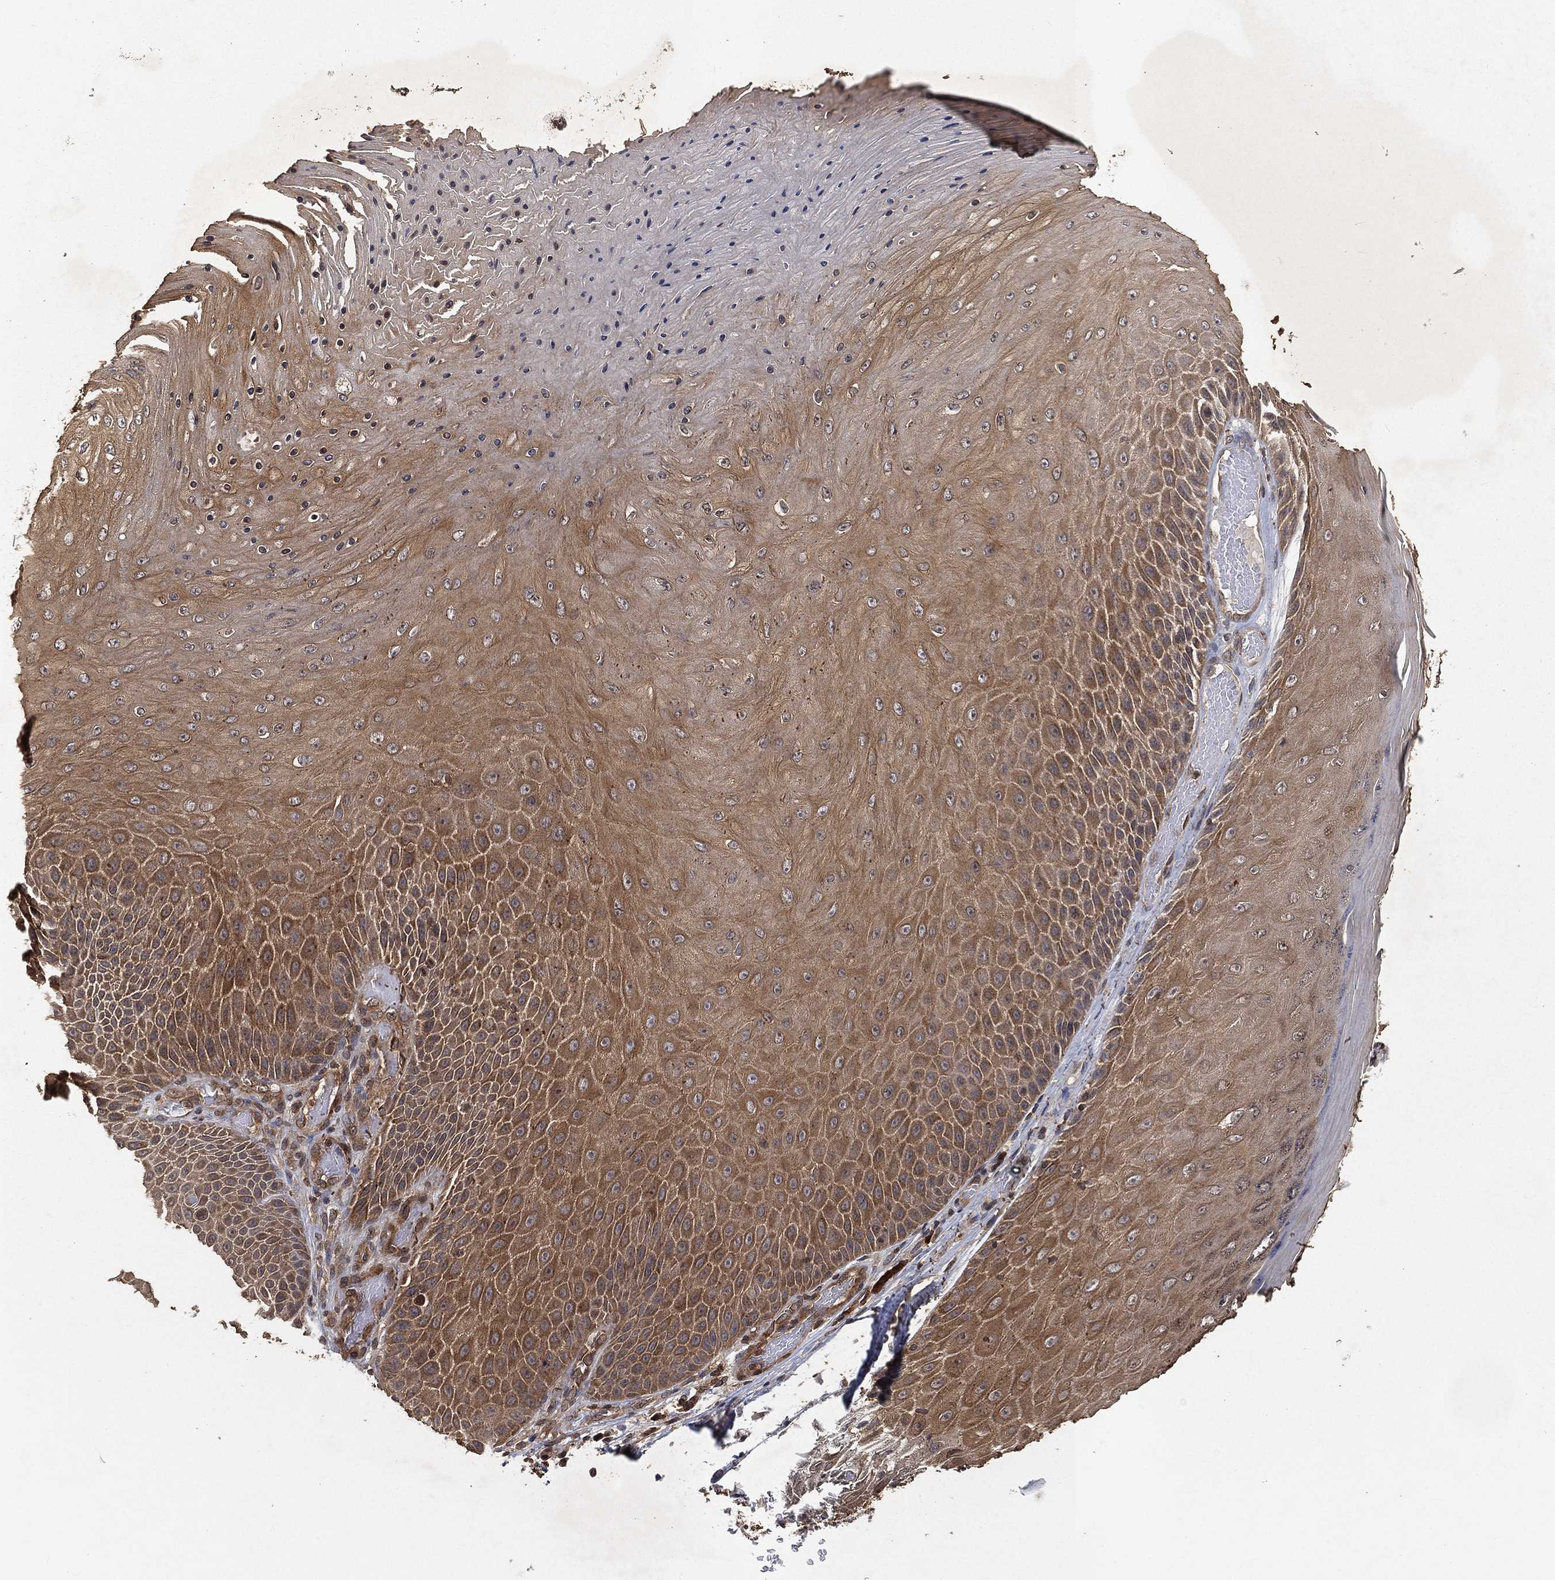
{"staining": {"intensity": "moderate", "quantity": ">75%", "location": "cytoplasmic/membranous"}, "tissue": "skin cancer", "cell_type": "Tumor cells", "image_type": "cancer", "snomed": [{"axis": "morphology", "description": "Squamous cell carcinoma, NOS"}, {"axis": "topography", "description": "Skin"}], "caption": "A high-resolution image shows immunohistochemistry staining of skin cancer (squamous cell carcinoma), which demonstrates moderate cytoplasmic/membranous staining in approximately >75% of tumor cells. The staining was performed using DAB (3,3'-diaminobenzidine) to visualize the protein expression in brown, while the nuclei were stained in blue with hematoxylin (Magnification: 20x).", "gene": "UBA5", "patient": {"sex": "male", "age": 62}}